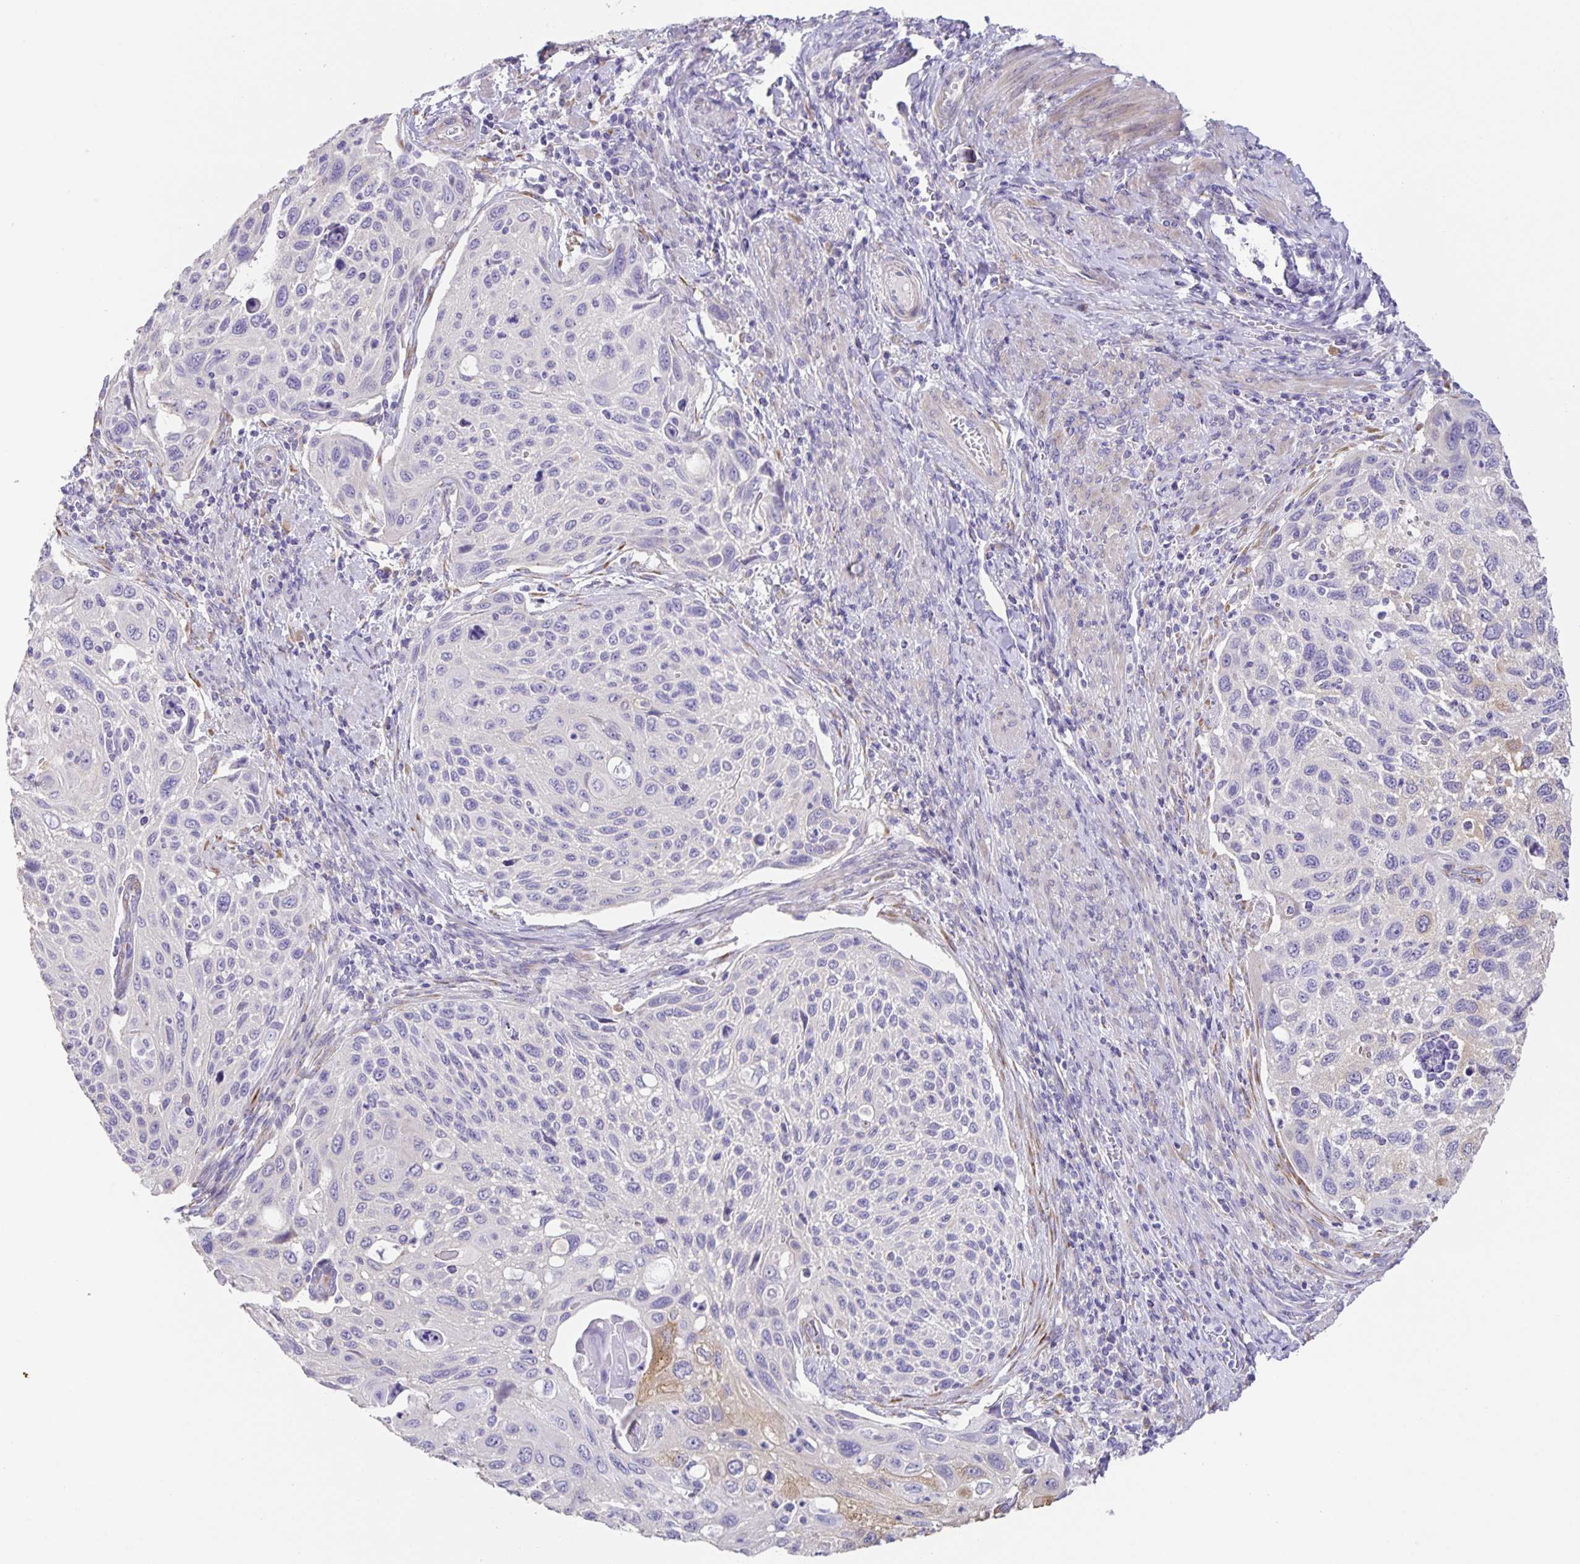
{"staining": {"intensity": "negative", "quantity": "none", "location": "none"}, "tissue": "cervical cancer", "cell_type": "Tumor cells", "image_type": "cancer", "snomed": [{"axis": "morphology", "description": "Squamous cell carcinoma, NOS"}, {"axis": "topography", "description": "Cervix"}], "caption": "Tumor cells show no significant staining in cervical cancer.", "gene": "PRR36", "patient": {"sex": "female", "age": 70}}